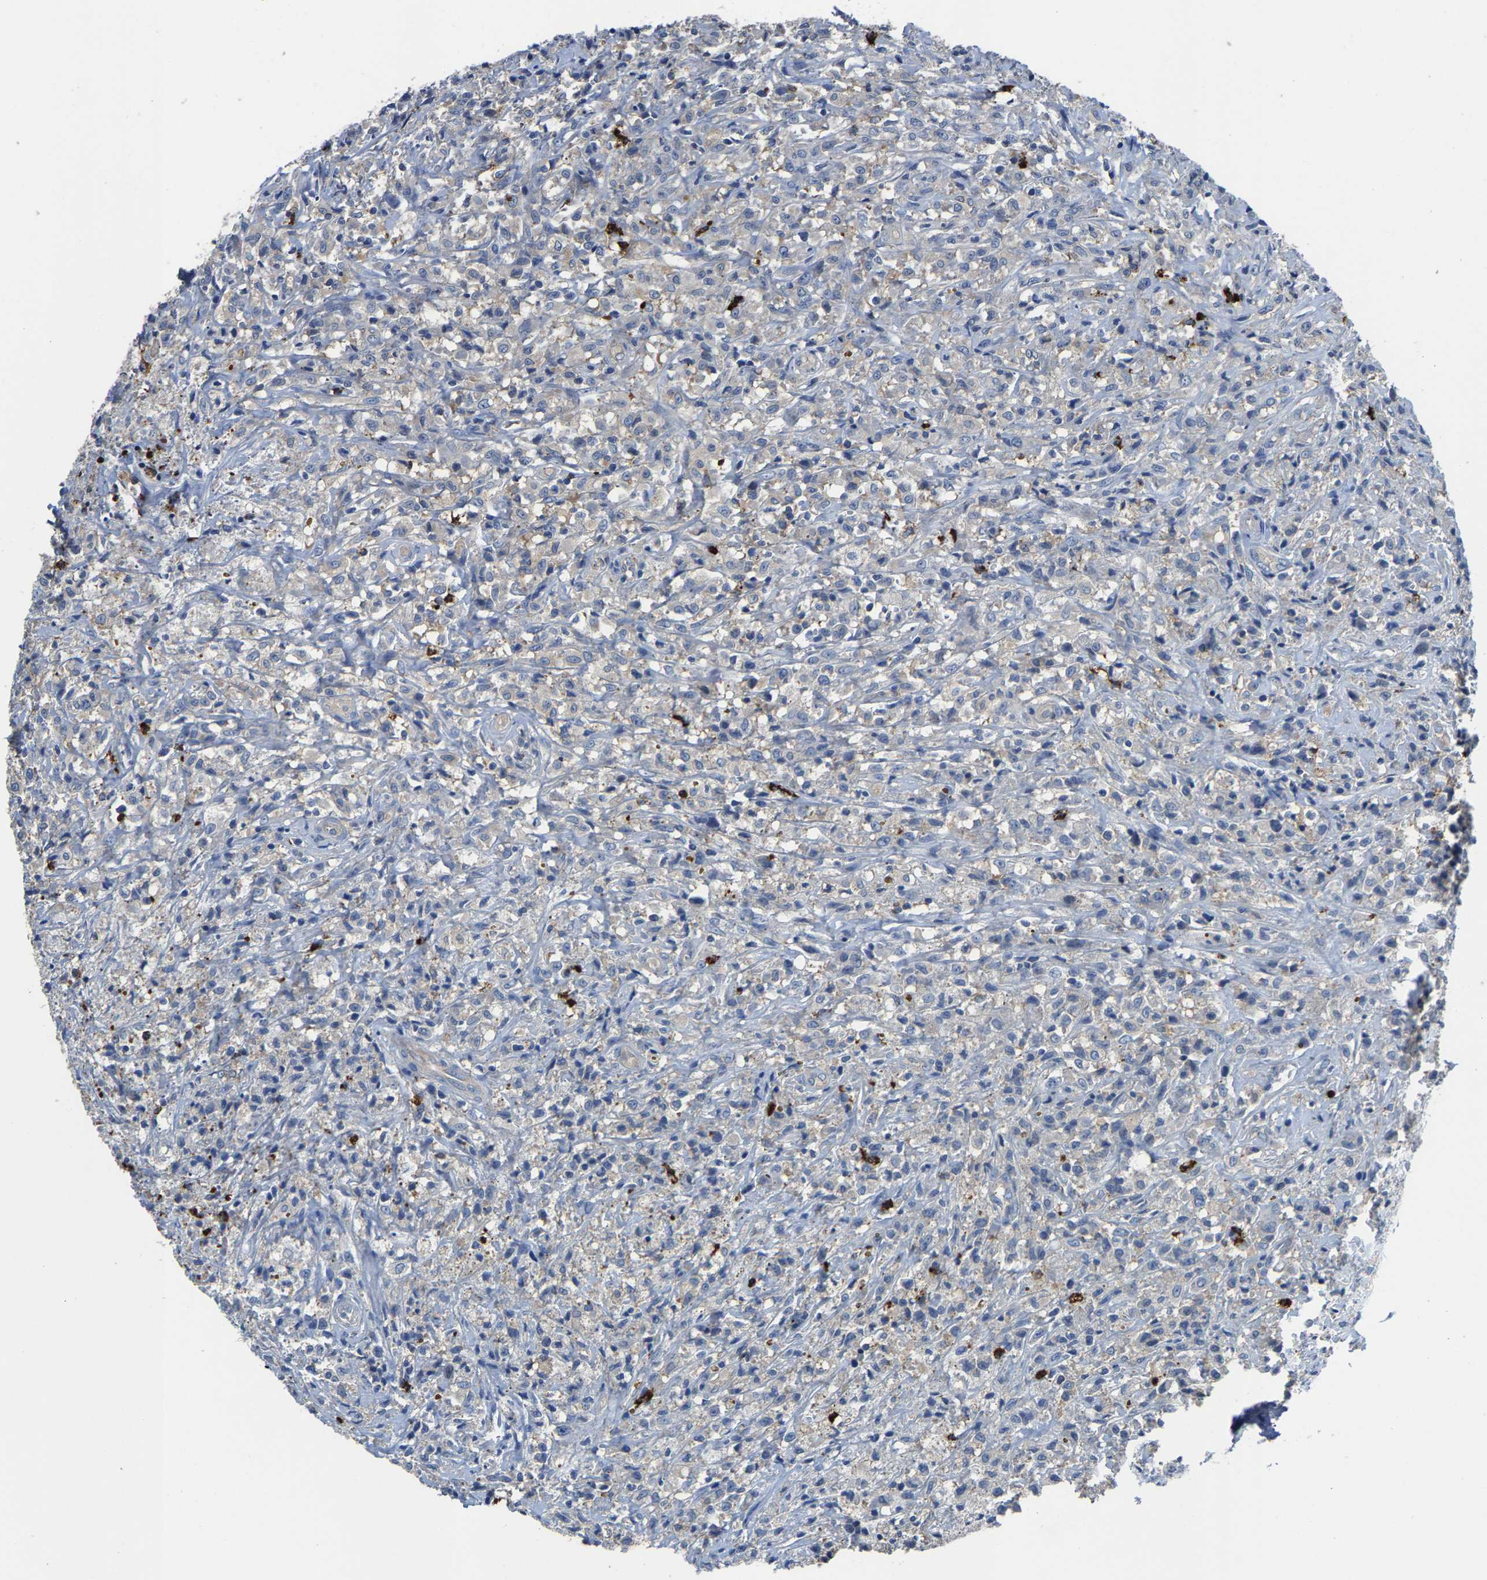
{"staining": {"intensity": "negative", "quantity": "none", "location": "none"}, "tissue": "testis cancer", "cell_type": "Tumor cells", "image_type": "cancer", "snomed": [{"axis": "morphology", "description": "Carcinoma, Embryonal, NOS"}, {"axis": "topography", "description": "Testis"}], "caption": "Testis cancer (embryonal carcinoma) stained for a protein using immunohistochemistry reveals no positivity tumor cells.", "gene": "TRAF6", "patient": {"sex": "male", "age": 2}}